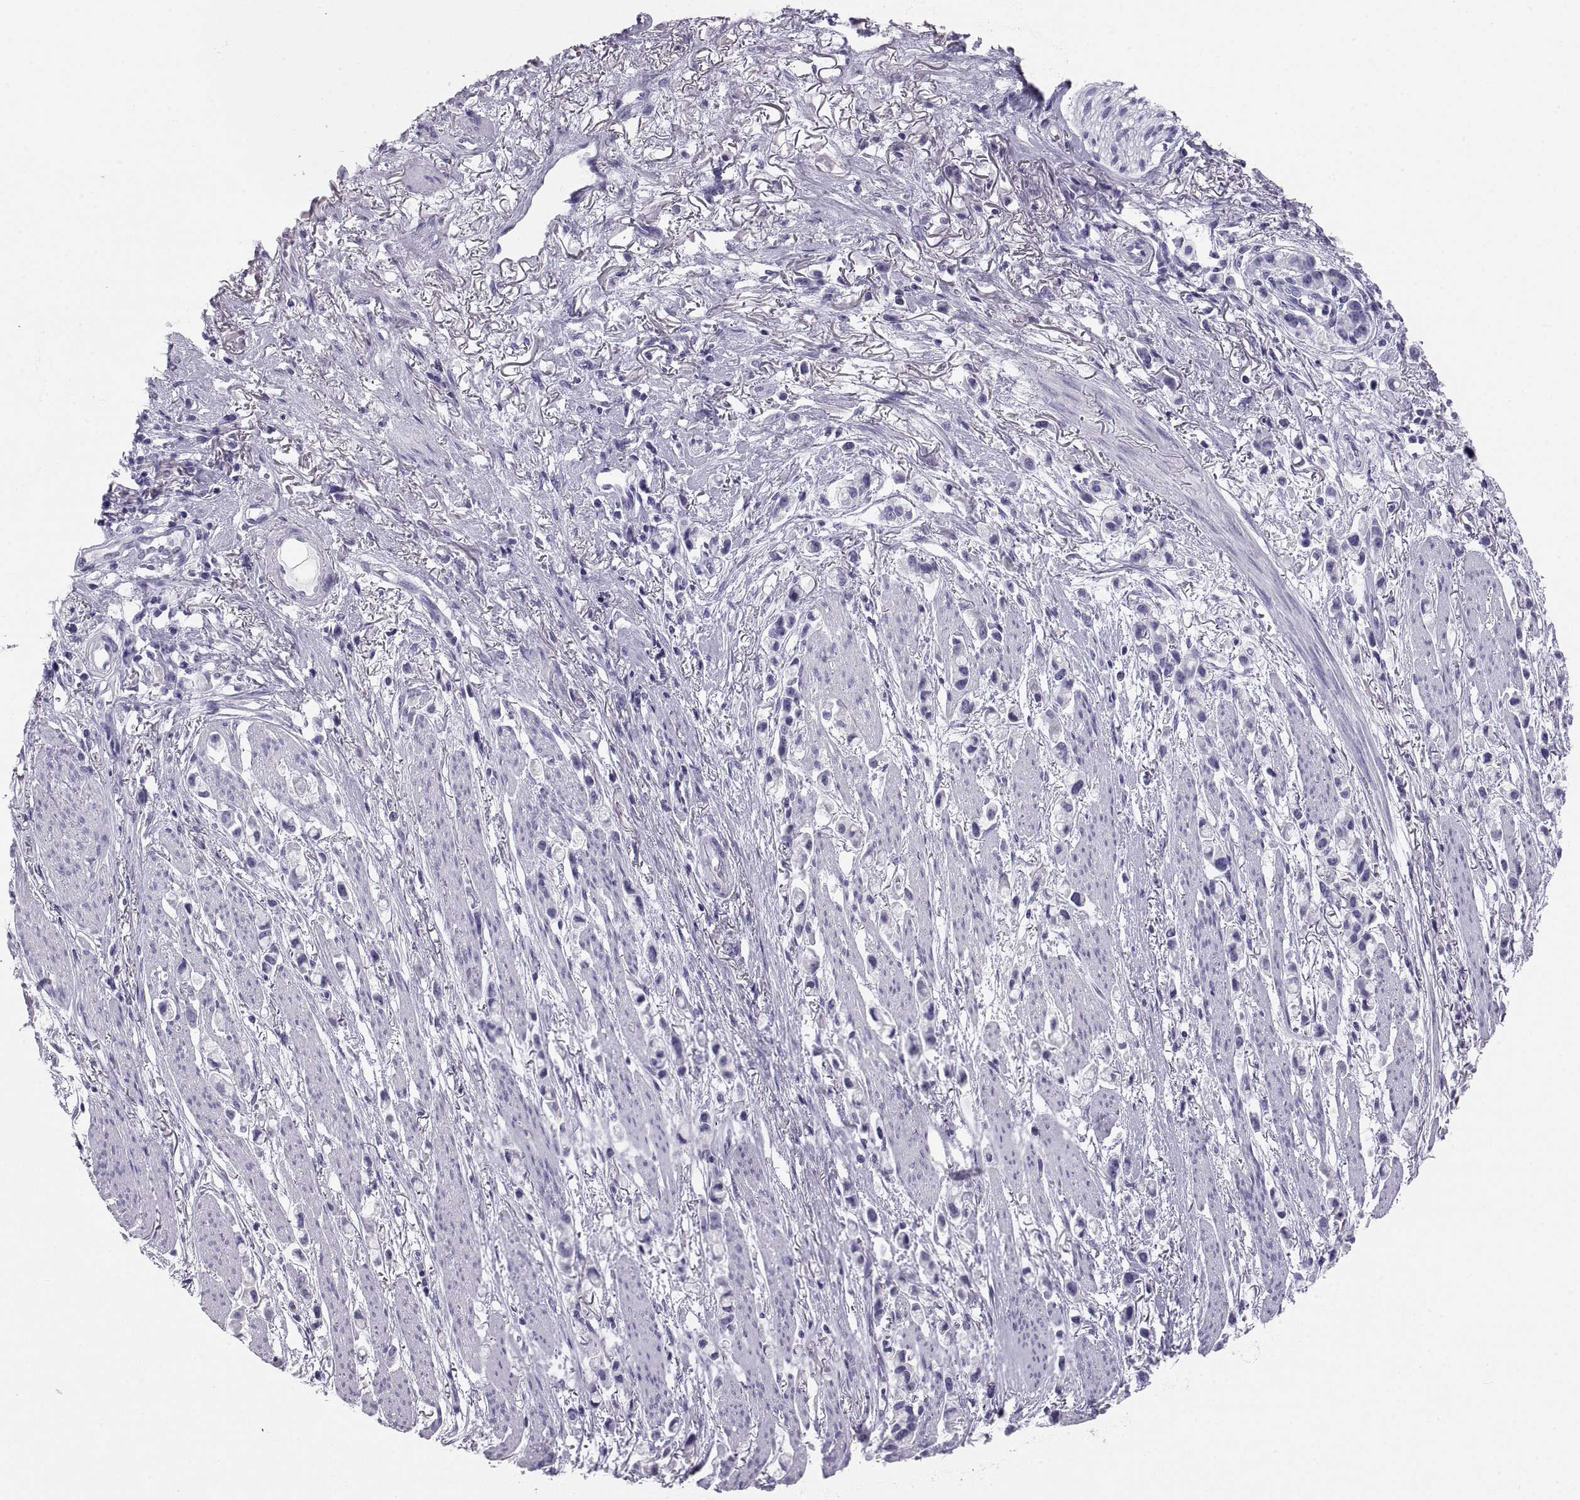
{"staining": {"intensity": "negative", "quantity": "none", "location": "none"}, "tissue": "stomach cancer", "cell_type": "Tumor cells", "image_type": "cancer", "snomed": [{"axis": "morphology", "description": "Adenocarcinoma, NOS"}, {"axis": "topography", "description": "Stomach"}], "caption": "High power microscopy micrograph of an immunohistochemistry (IHC) histopathology image of stomach cancer, revealing no significant staining in tumor cells. (DAB (3,3'-diaminobenzidine) IHC visualized using brightfield microscopy, high magnification).", "gene": "PAX2", "patient": {"sex": "female", "age": 81}}